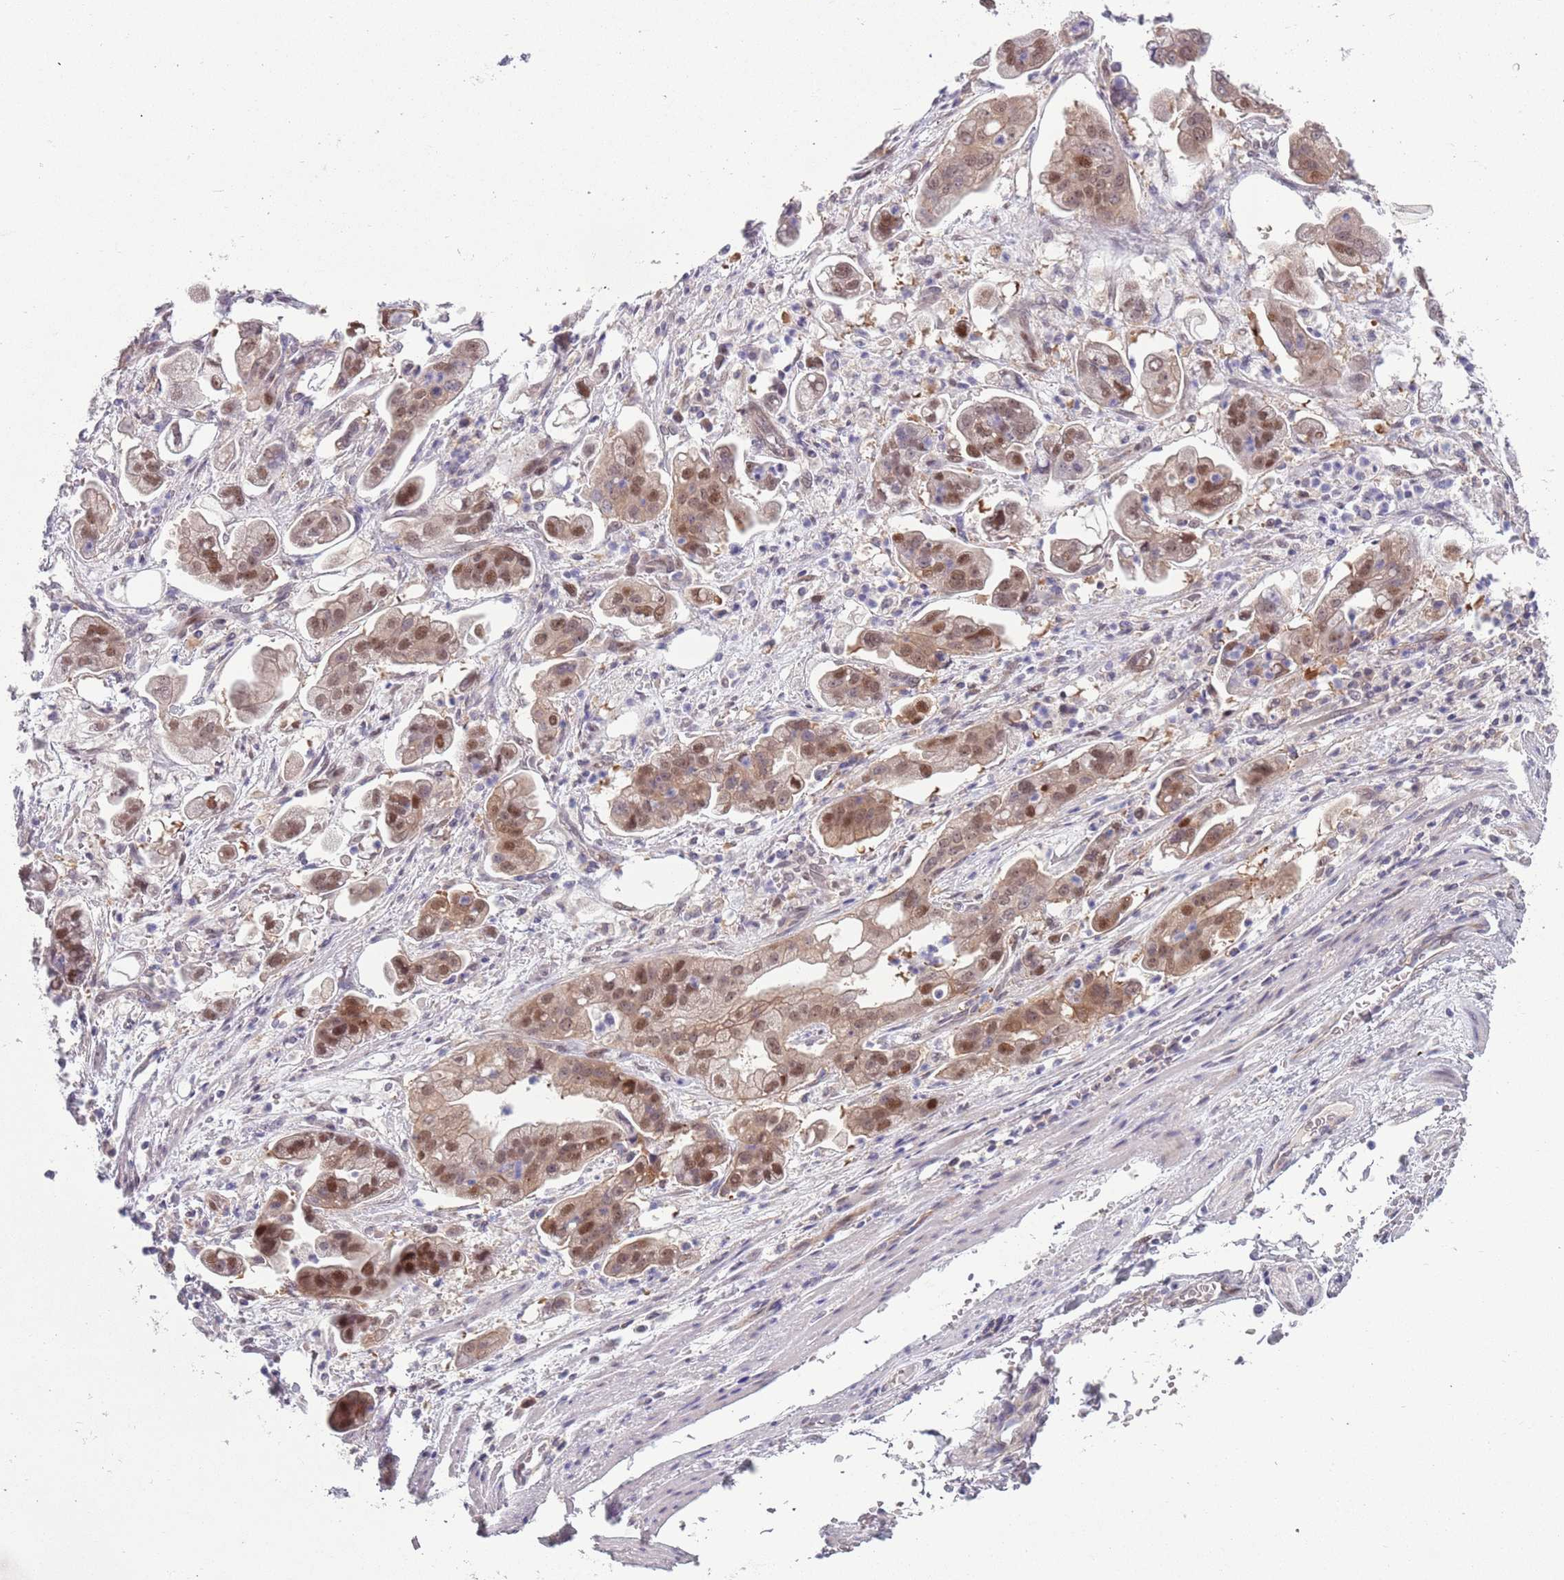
{"staining": {"intensity": "moderate", "quantity": ">75%", "location": "cytoplasmic/membranous,nuclear"}, "tissue": "stomach cancer", "cell_type": "Tumor cells", "image_type": "cancer", "snomed": [{"axis": "morphology", "description": "Adenocarcinoma, NOS"}, {"axis": "topography", "description": "Stomach"}], "caption": "Brown immunohistochemical staining in human stomach cancer reveals moderate cytoplasmic/membranous and nuclear staining in approximately >75% of tumor cells. The protein is shown in brown color, while the nuclei are stained blue.", "gene": "CLNS1A", "patient": {"sex": "male", "age": 62}}